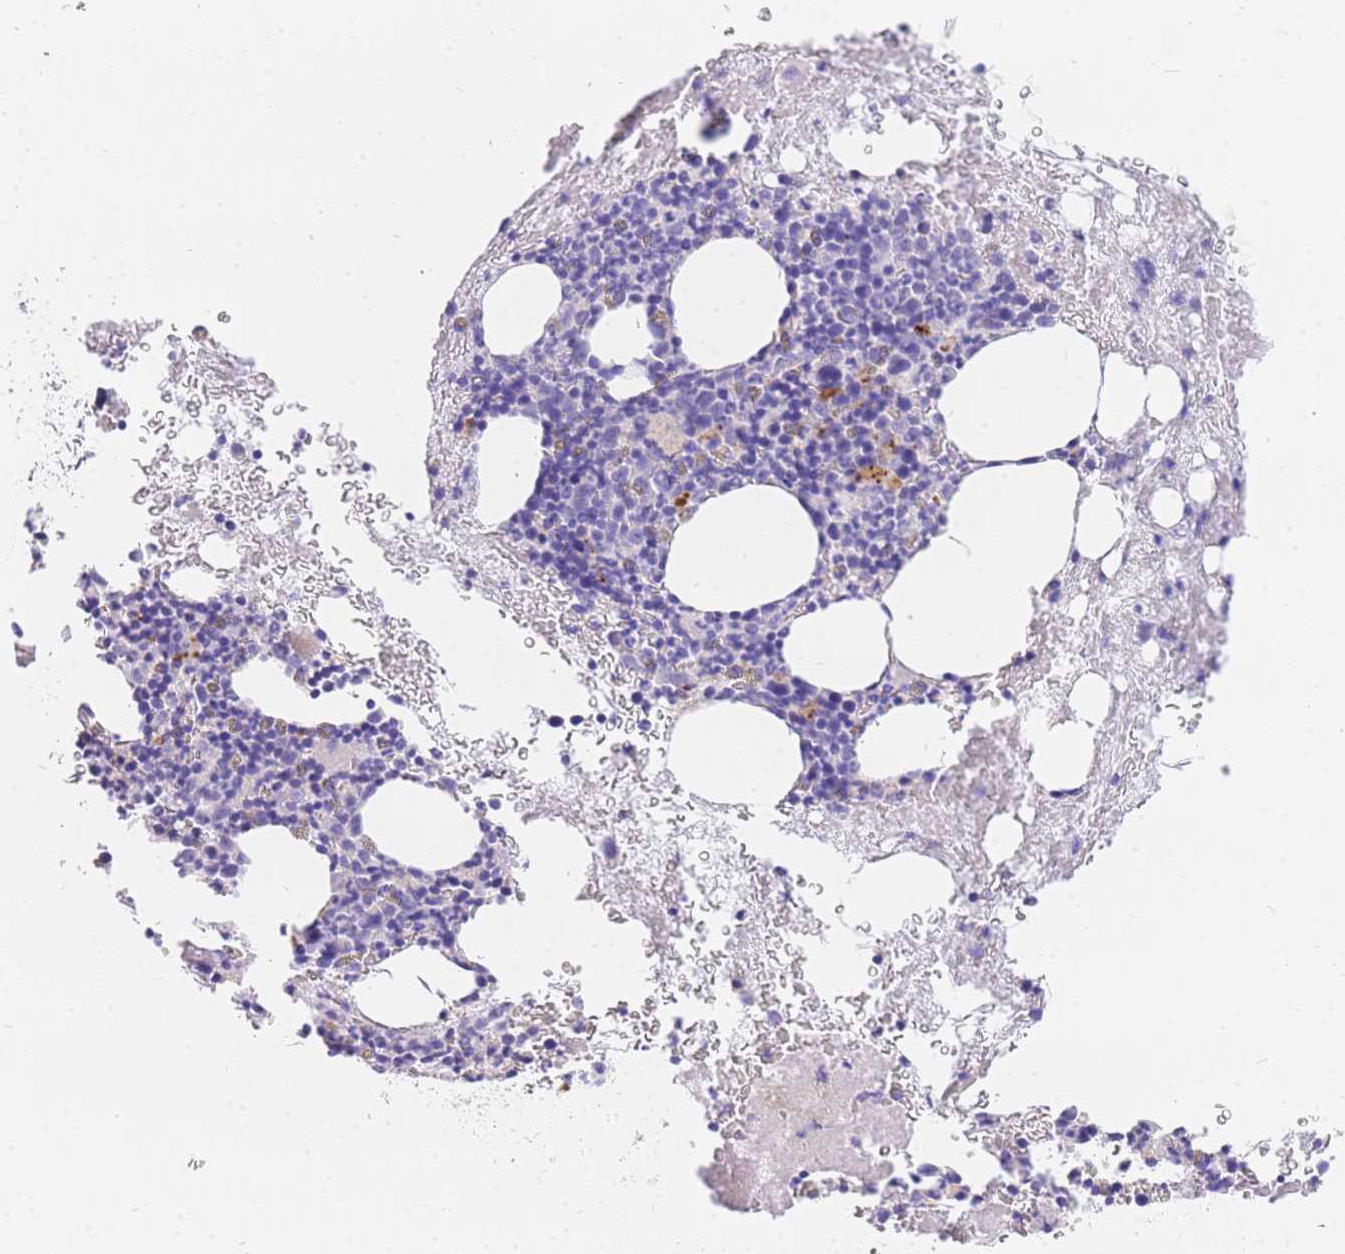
{"staining": {"intensity": "negative", "quantity": "none", "location": "none"}, "tissue": "bone marrow", "cell_type": "Hematopoietic cells", "image_type": "normal", "snomed": [{"axis": "morphology", "description": "Normal tissue, NOS"}, {"axis": "topography", "description": "Bone marrow"}], "caption": "IHC of benign bone marrow reveals no positivity in hematopoietic cells.", "gene": "UPK1A", "patient": {"sex": "male", "age": 53}}